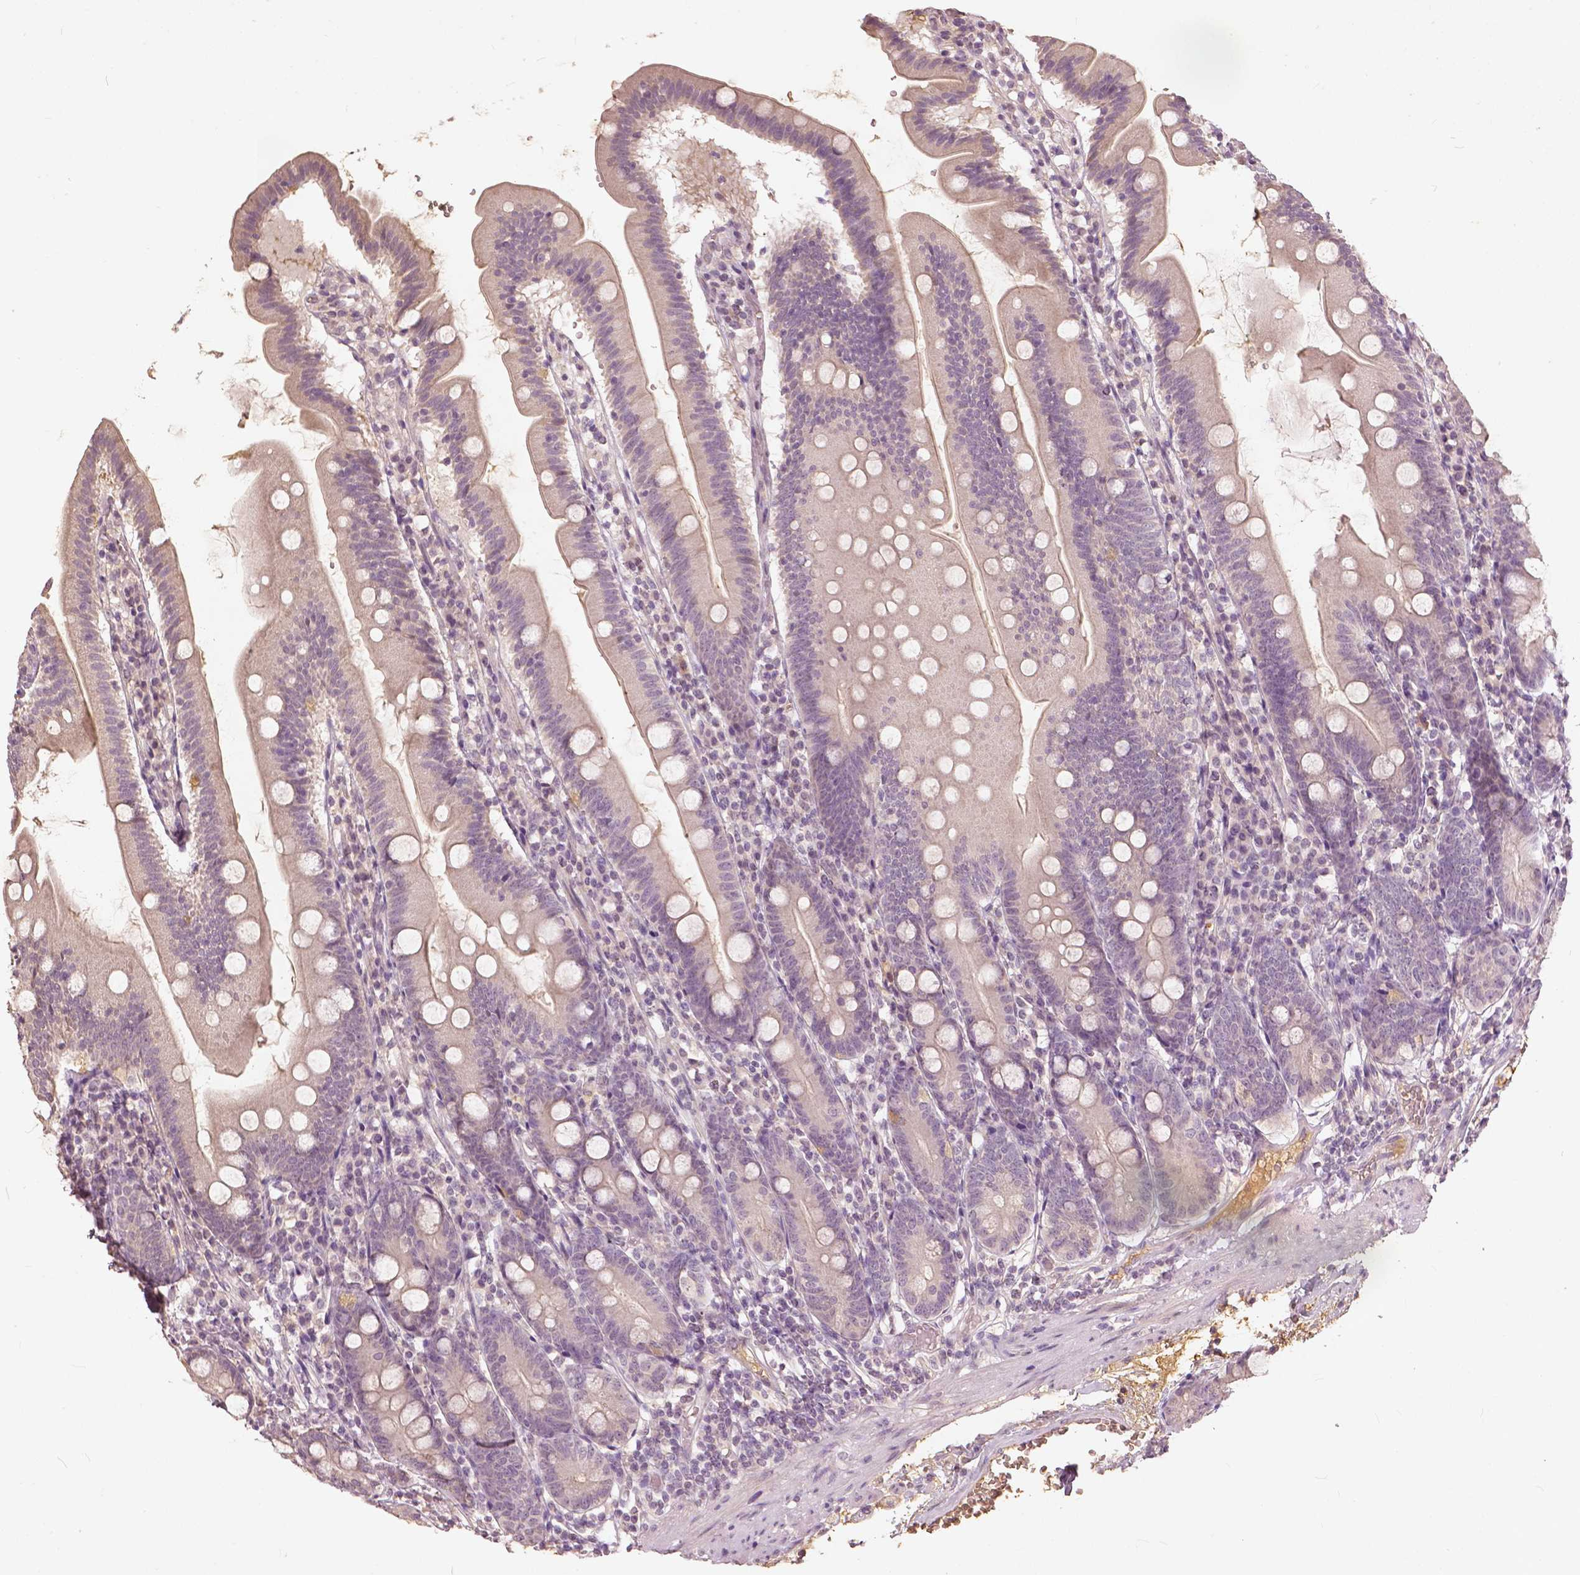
{"staining": {"intensity": "weak", "quantity": "<25%", "location": "cytoplasmic/membranous"}, "tissue": "duodenum", "cell_type": "Glandular cells", "image_type": "normal", "snomed": [{"axis": "morphology", "description": "Normal tissue, NOS"}, {"axis": "topography", "description": "Duodenum"}], "caption": "DAB immunohistochemical staining of normal human duodenum demonstrates no significant positivity in glandular cells.", "gene": "ANGPTL4", "patient": {"sex": "female", "age": 67}}